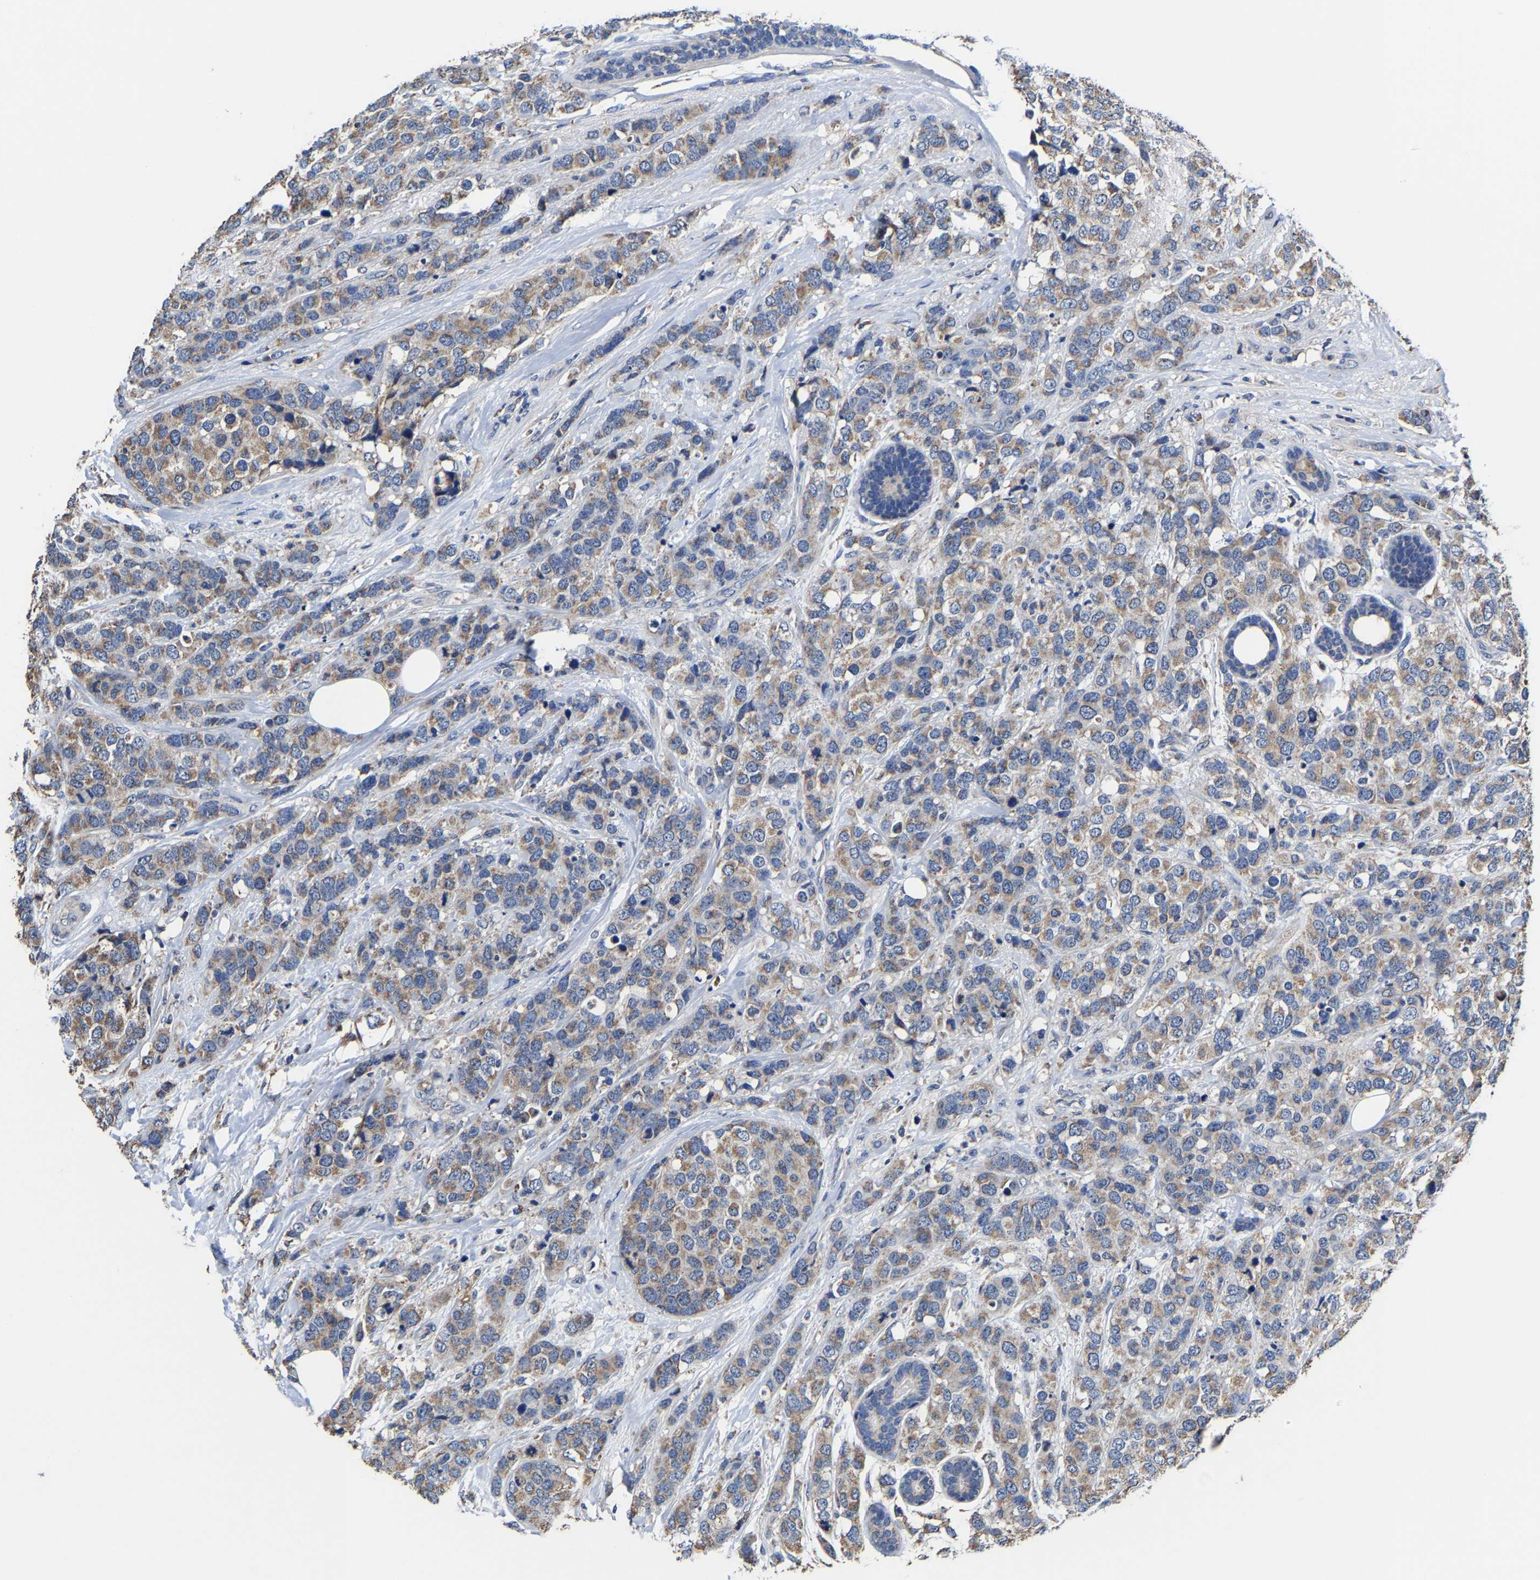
{"staining": {"intensity": "moderate", "quantity": ">75%", "location": "cytoplasmic/membranous"}, "tissue": "breast cancer", "cell_type": "Tumor cells", "image_type": "cancer", "snomed": [{"axis": "morphology", "description": "Lobular carcinoma"}, {"axis": "topography", "description": "Breast"}], "caption": "Breast cancer stained for a protein shows moderate cytoplasmic/membranous positivity in tumor cells.", "gene": "ZCCHC7", "patient": {"sex": "female", "age": 59}}